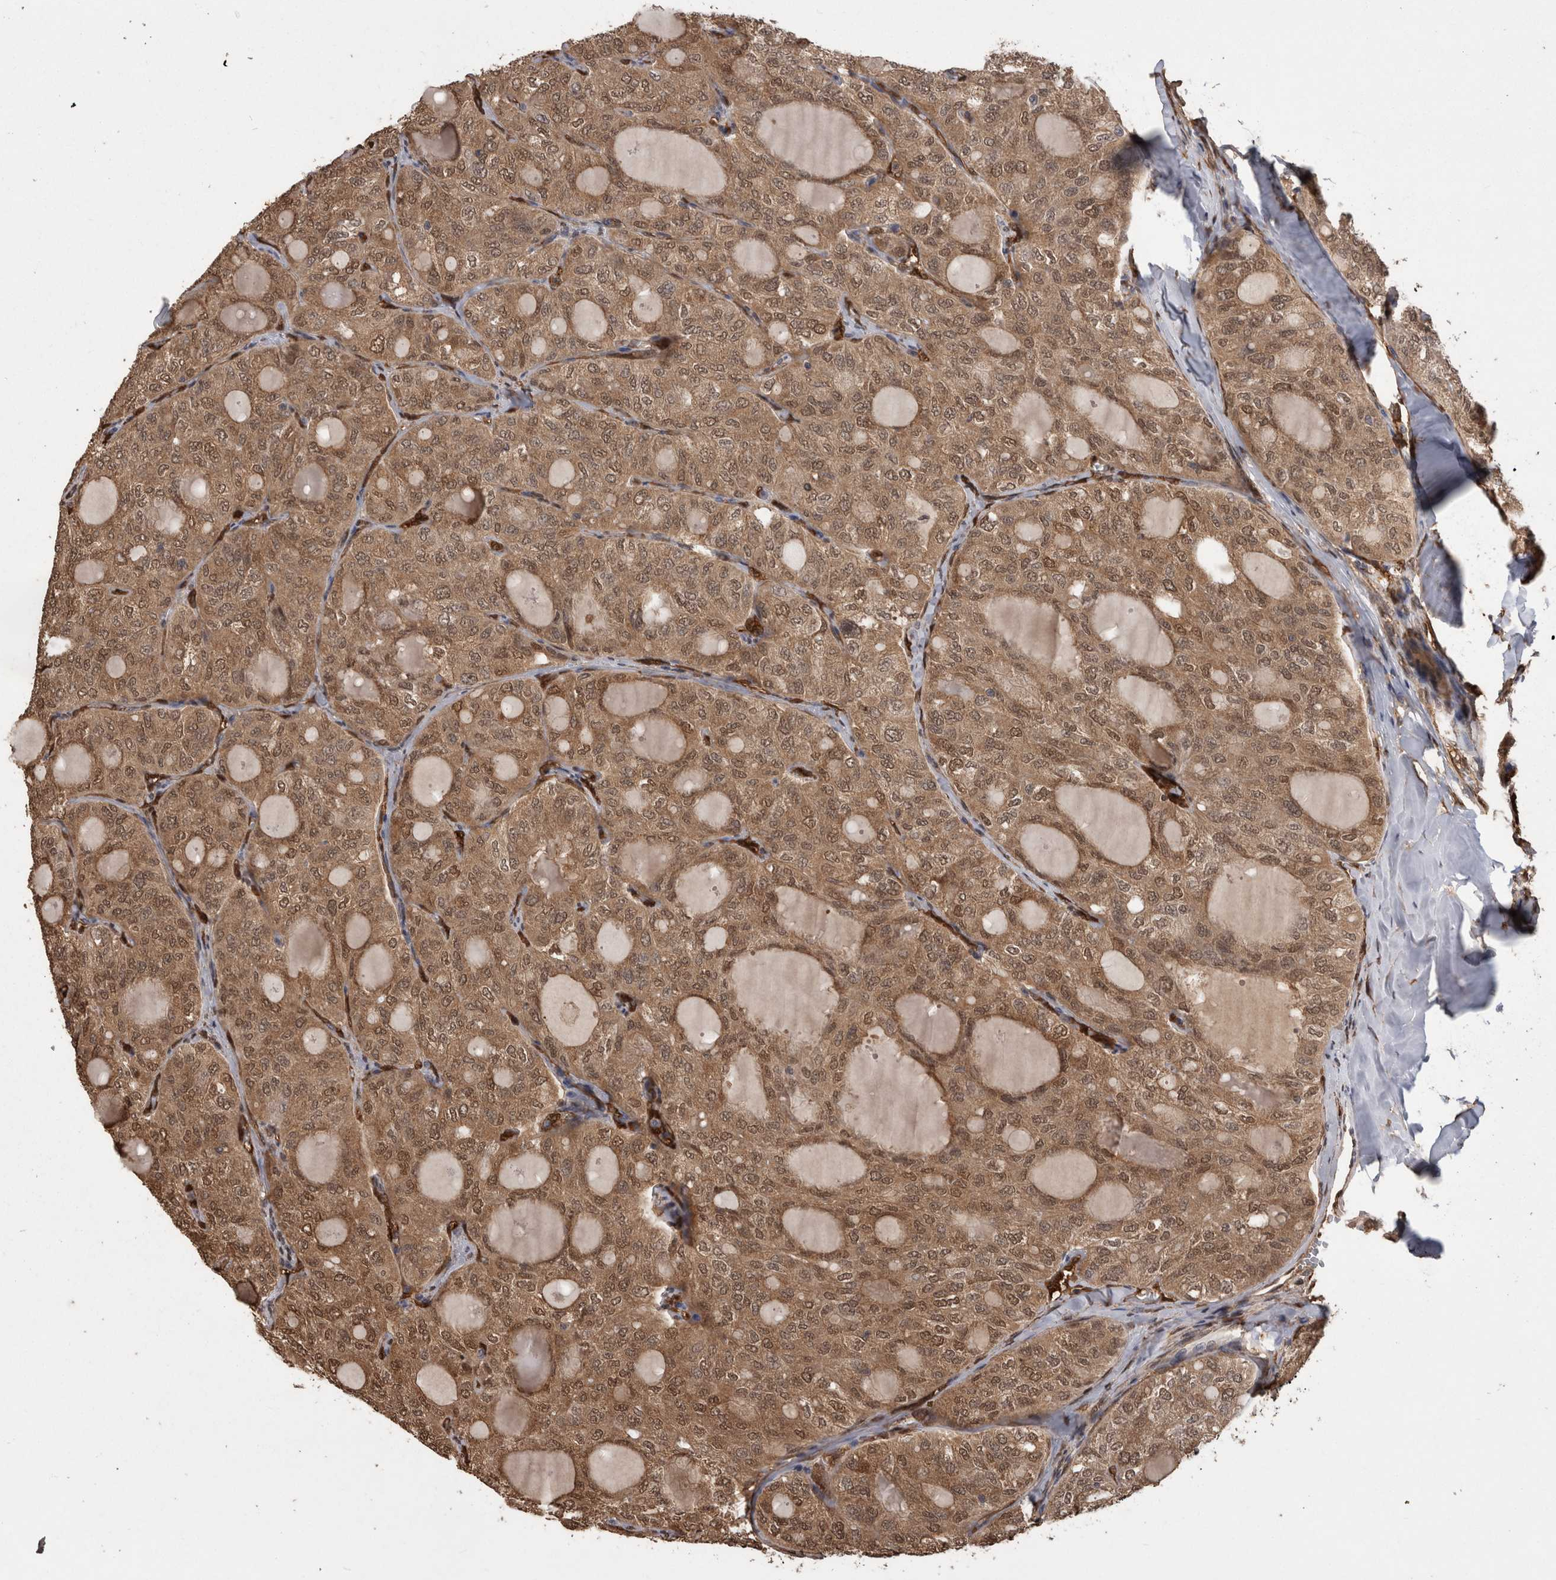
{"staining": {"intensity": "weak", "quantity": ">75%", "location": "cytoplasmic/membranous,nuclear"}, "tissue": "thyroid cancer", "cell_type": "Tumor cells", "image_type": "cancer", "snomed": [{"axis": "morphology", "description": "Follicular adenoma carcinoma, NOS"}, {"axis": "topography", "description": "Thyroid gland"}], "caption": "Tumor cells exhibit weak cytoplasmic/membranous and nuclear staining in approximately >75% of cells in follicular adenoma carcinoma (thyroid). (DAB (3,3'-diaminobenzidine) IHC, brown staining for protein, blue staining for nuclei).", "gene": "LXN", "patient": {"sex": "male", "age": 75}}